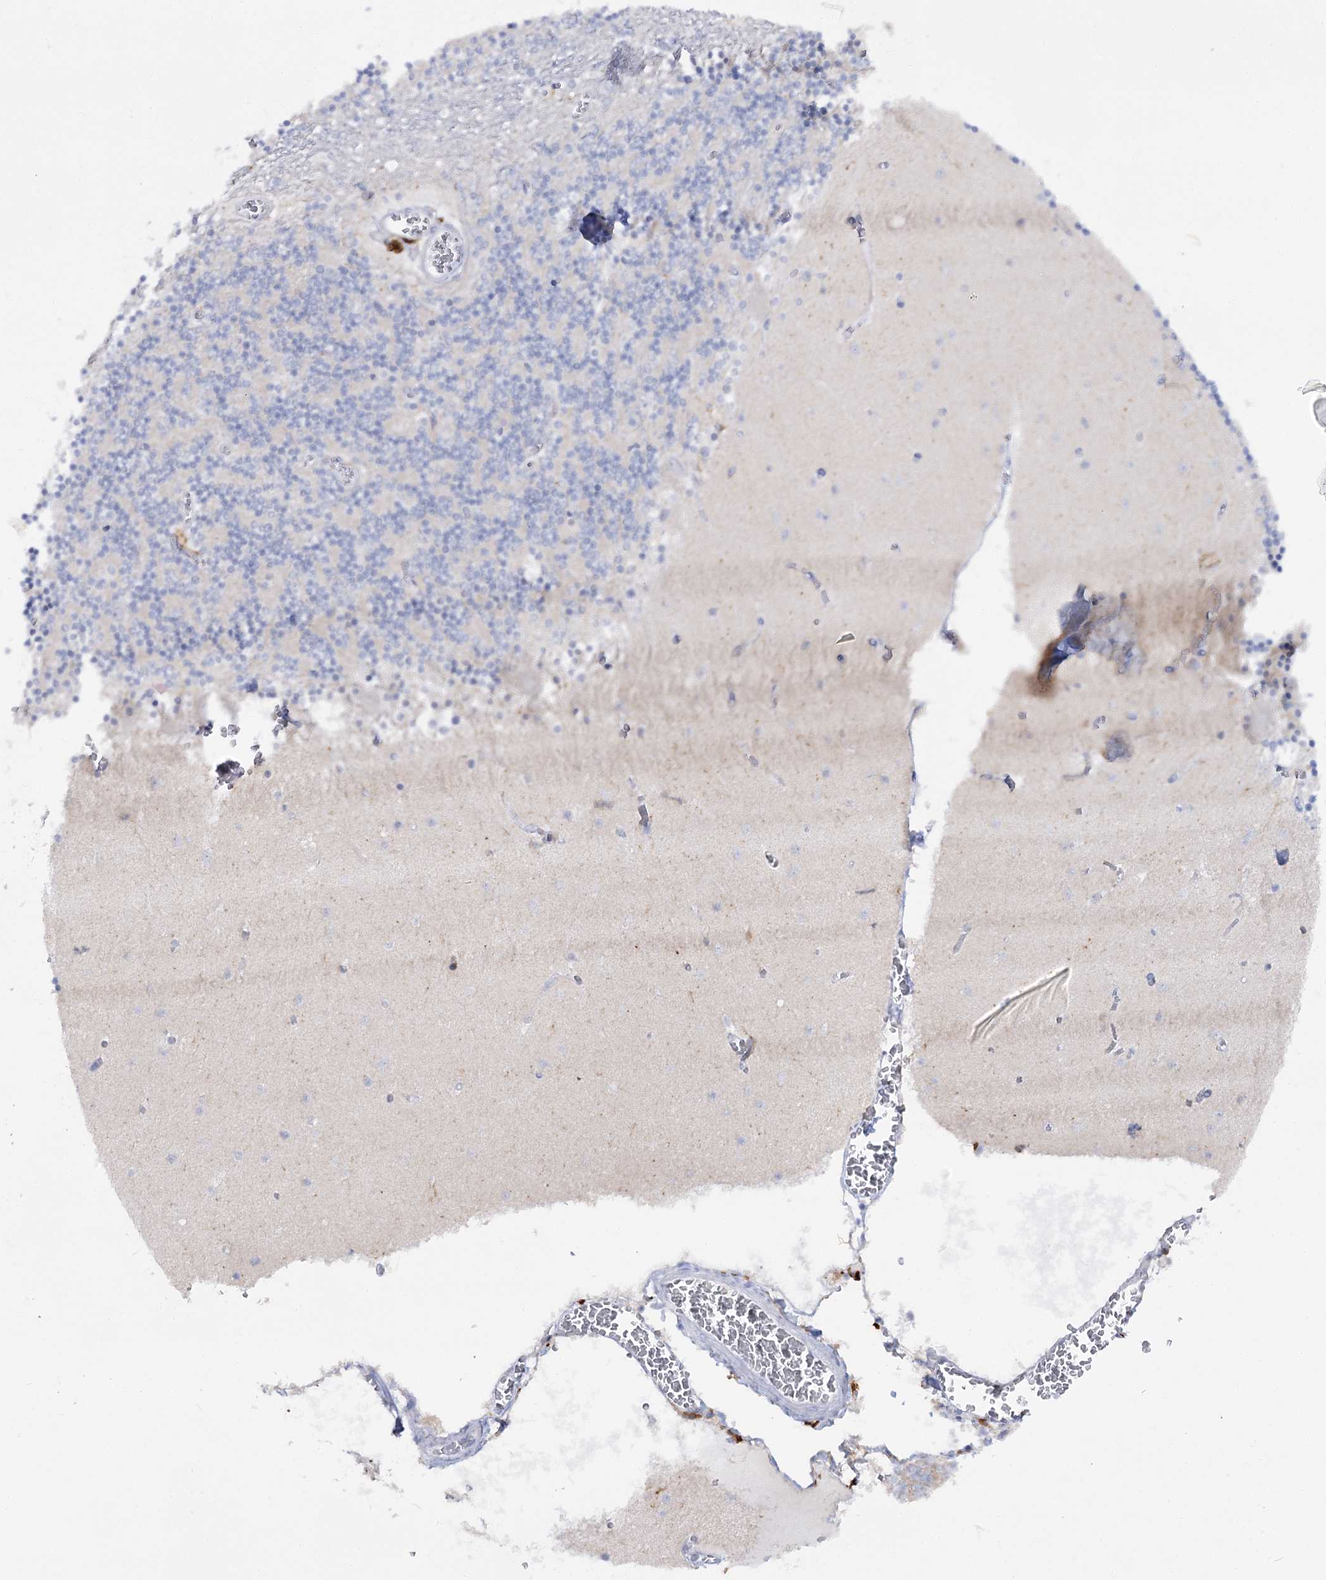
{"staining": {"intensity": "negative", "quantity": "none", "location": "none"}, "tissue": "cerebellum", "cell_type": "Cells in granular layer", "image_type": "normal", "snomed": [{"axis": "morphology", "description": "Normal tissue, NOS"}, {"axis": "topography", "description": "Cerebellum"}], "caption": "Immunohistochemical staining of normal cerebellum demonstrates no significant positivity in cells in granular layer. (DAB (3,3'-diaminobenzidine) IHC with hematoxylin counter stain).", "gene": "PIWIL4", "patient": {"sex": "female", "age": 28}}